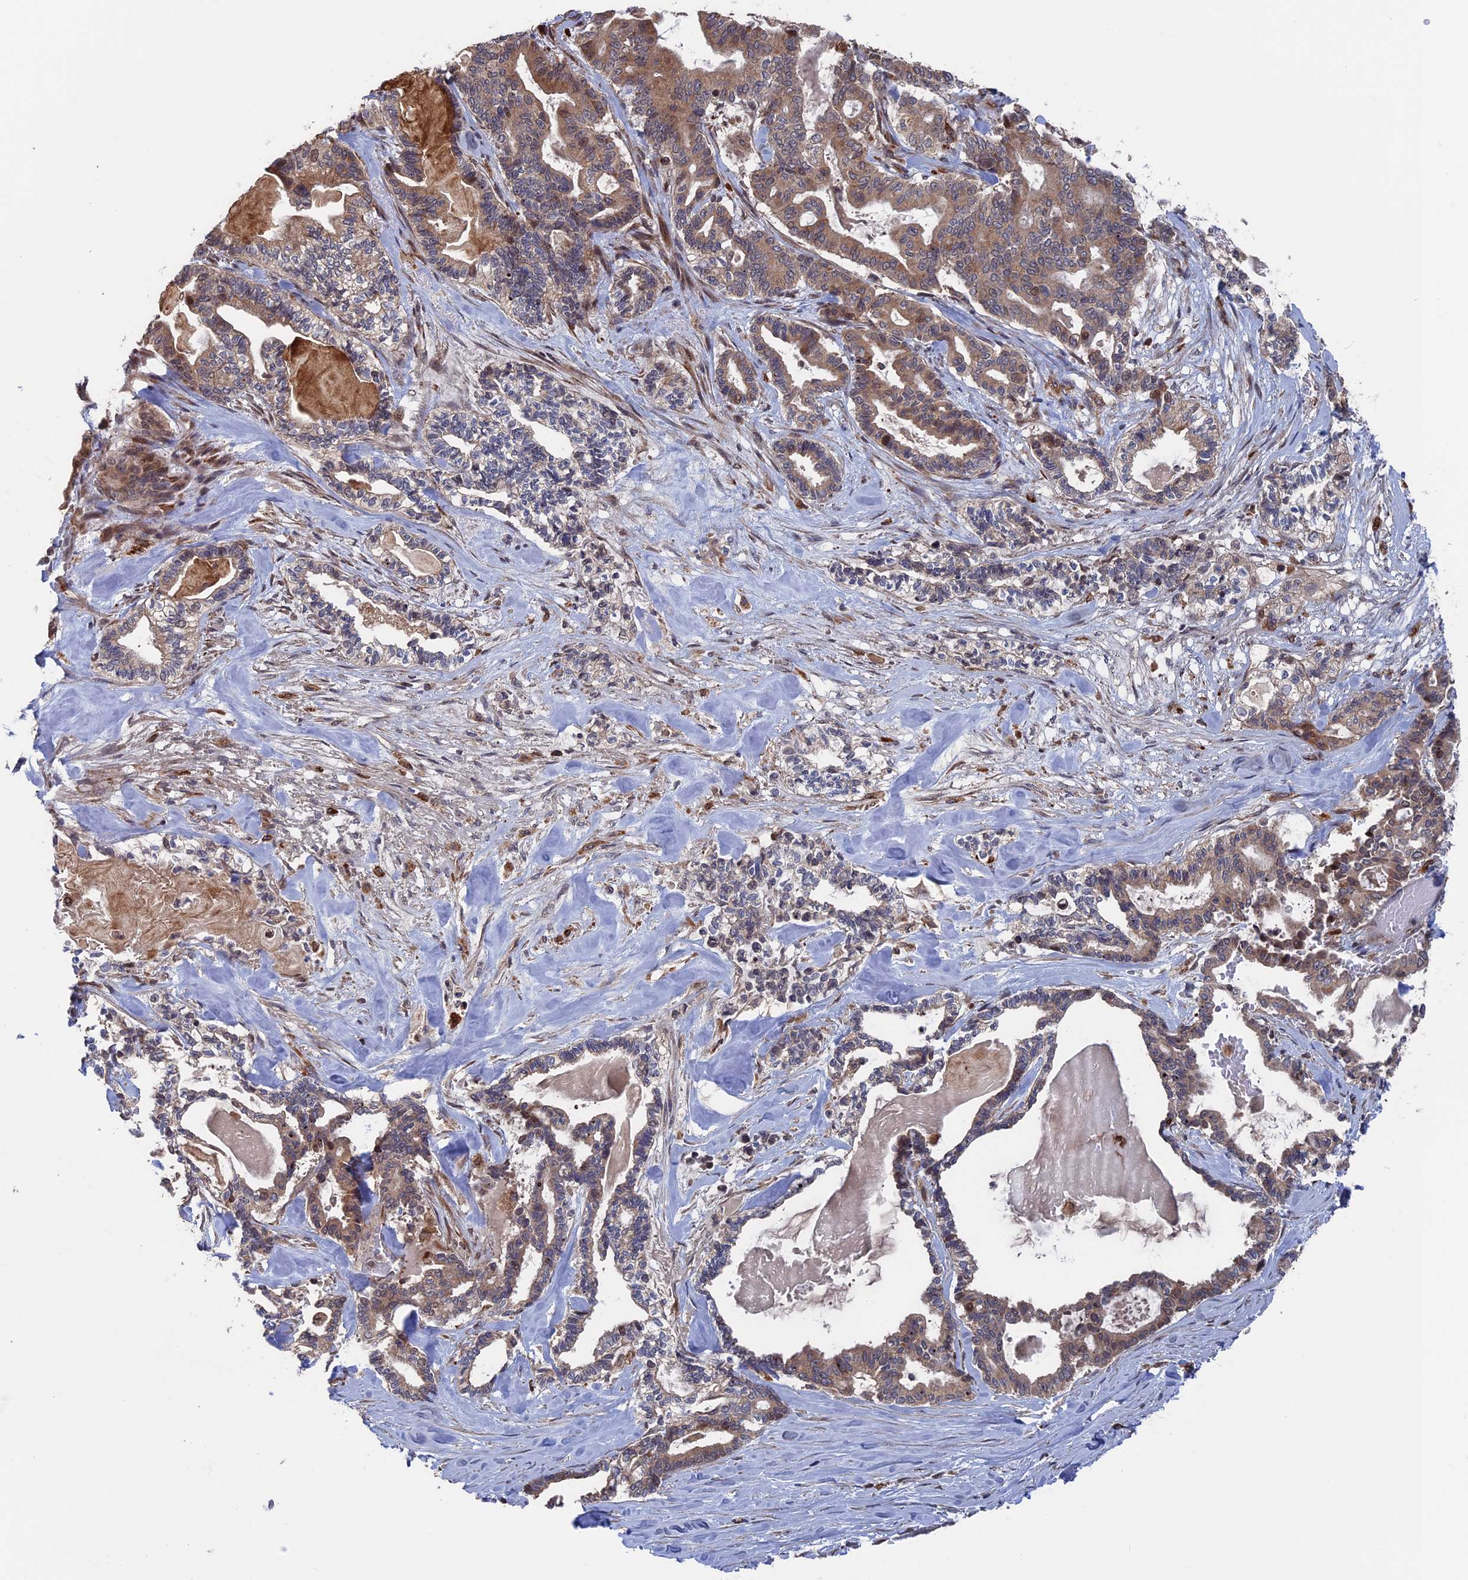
{"staining": {"intensity": "moderate", "quantity": ">75%", "location": "cytoplasmic/membranous"}, "tissue": "pancreatic cancer", "cell_type": "Tumor cells", "image_type": "cancer", "snomed": [{"axis": "morphology", "description": "Adenocarcinoma, NOS"}, {"axis": "topography", "description": "Pancreas"}], "caption": "A histopathology image of human pancreatic cancer stained for a protein demonstrates moderate cytoplasmic/membranous brown staining in tumor cells. The staining was performed using DAB (3,3'-diaminobenzidine) to visualize the protein expression in brown, while the nuclei were stained in blue with hematoxylin (Magnification: 20x).", "gene": "PLA2G15", "patient": {"sex": "male", "age": 63}}